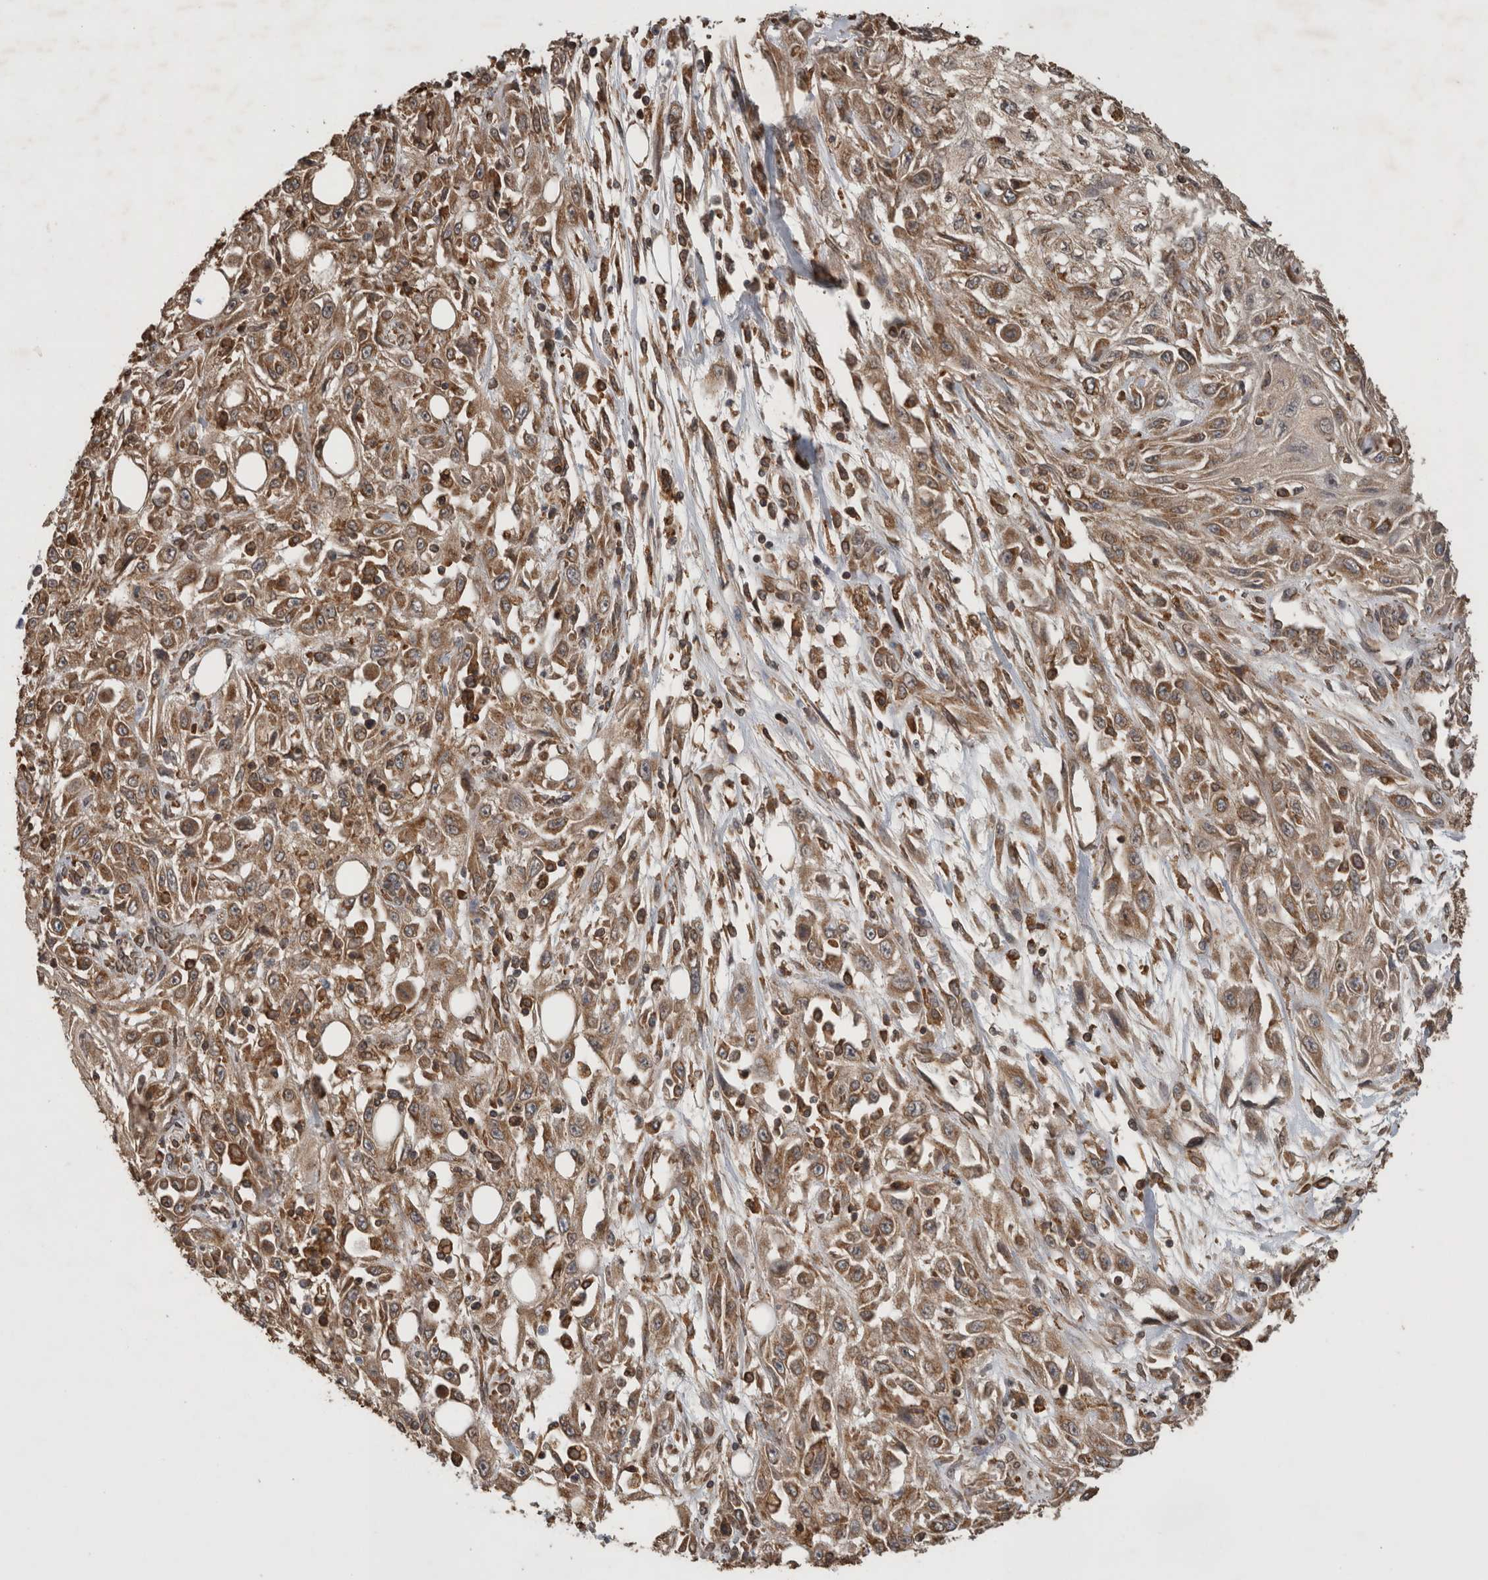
{"staining": {"intensity": "moderate", "quantity": ">75%", "location": "cytoplasmic/membranous"}, "tissue": "skin cancer", "cell_type": "Tumor cells", "image_type": "cancer", "snomed": [{"axis": "morphology", "description": "Squamous cell carcinoma, NOS"}, {"axis": "morphology", "description": "Squamous cell carcinoma, metastatic, NOS"}, {"axis": "topography", "description": "Skin"}, {"axis": "topography", "description": "Lymph node"}], "caption": "Tumor cells exhibit moderate cytoplasmic/membranous positivity in approximately >75% of cells in skin cancer.", "gene": "OTUD7B", "patient": {"sex": "male", "age": 75}}